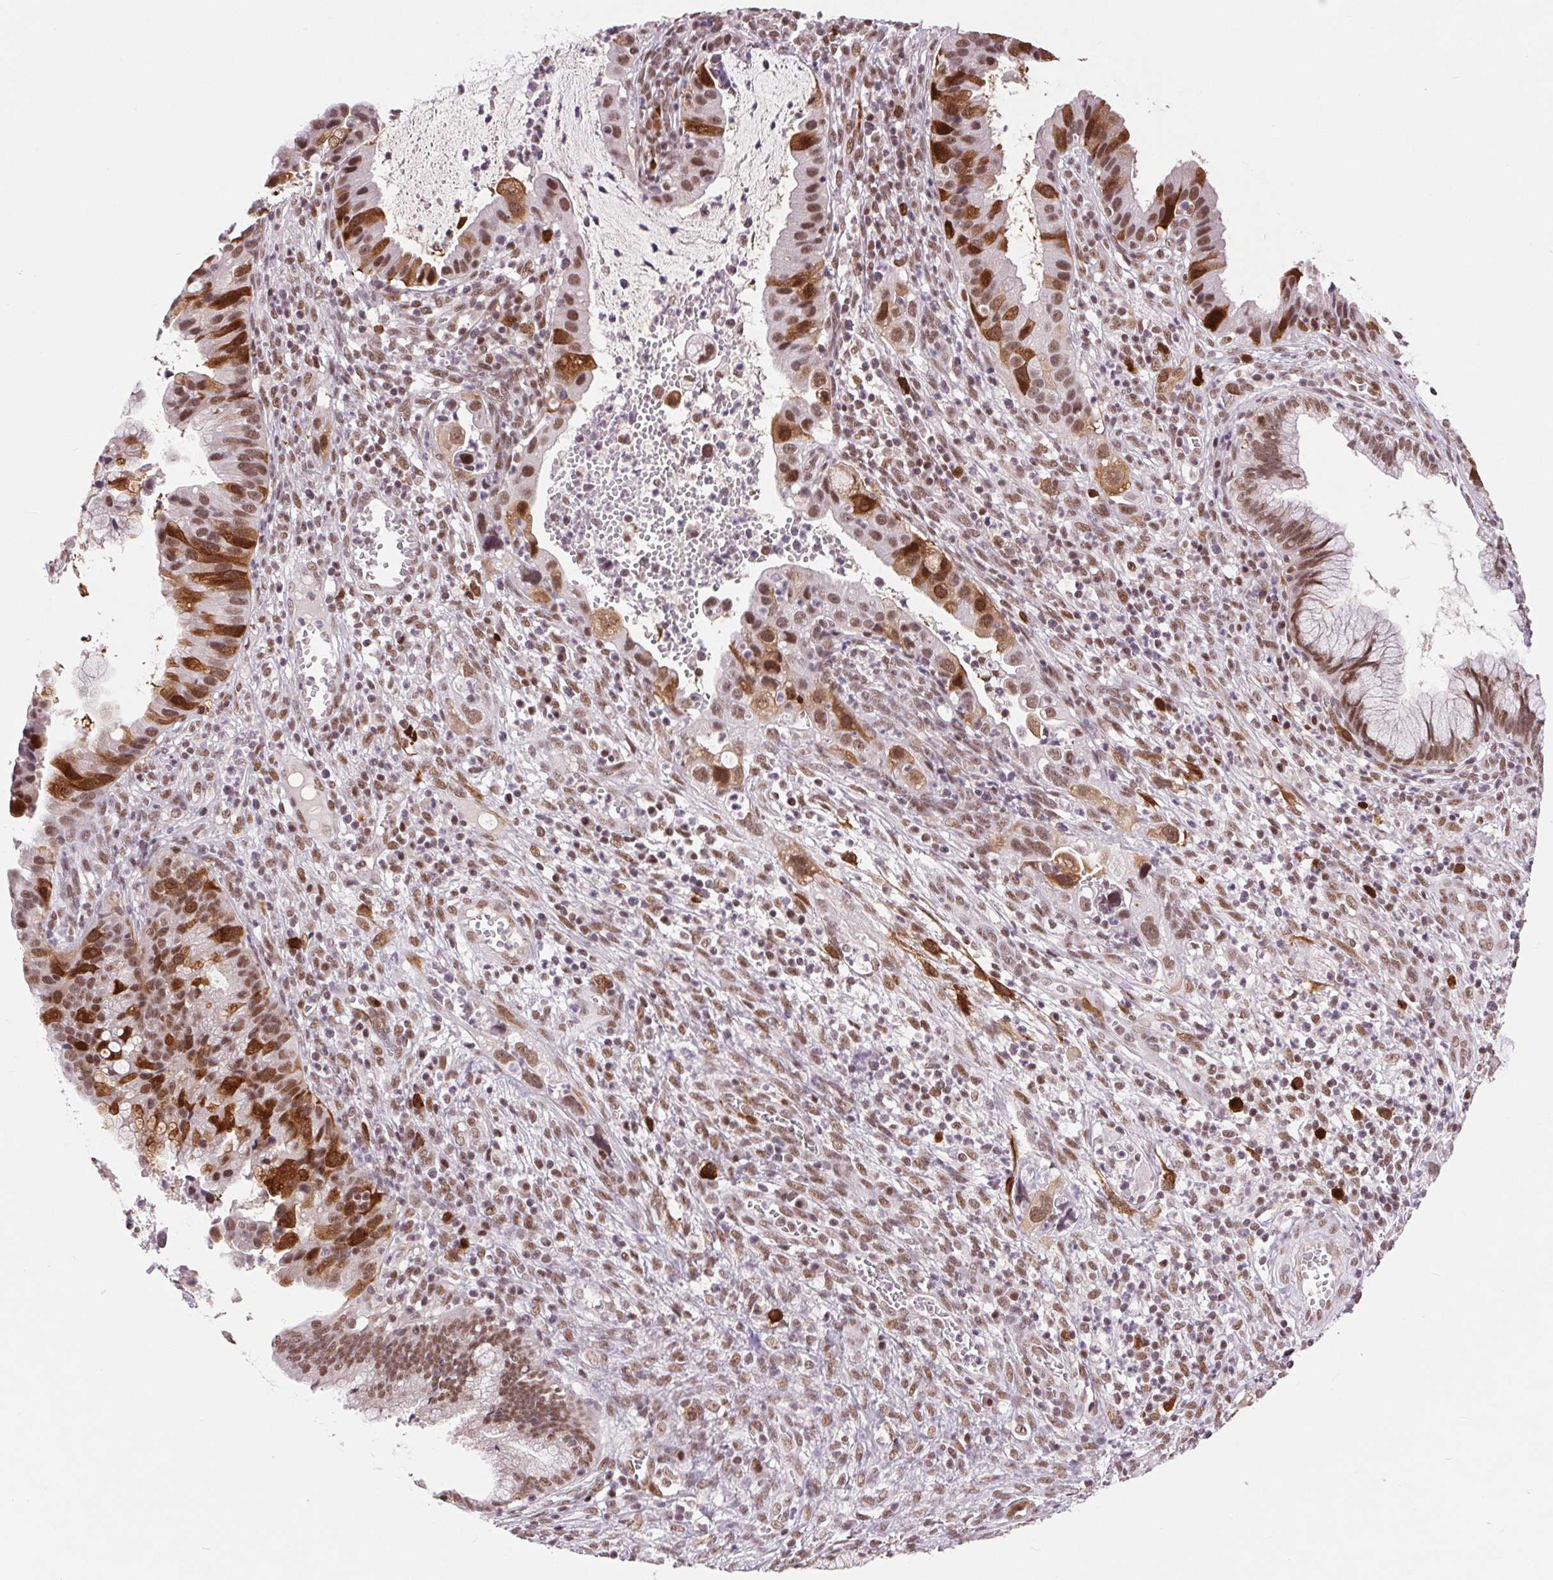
{"staining": {"intensity": "moderate", "quantity": ">75%", "location": "nuclear"}, "tissue": "cervical cancer", "cell_type": "Tumor cells", "image_type": "cancer", "snomed": [{"axis": "morphology", "description": "Adenocarcinoma, NOS"}, {"axis": "topography", "description": "Cervix"}], "caption": "The micrograph shows immunohistochemical staining of cervical cancer. There is moderate nuclear staining is appreciated in about >75% of tumor cells.", "gene": "CD2BP2", "patient": {"sex": "female", "age": 34}}